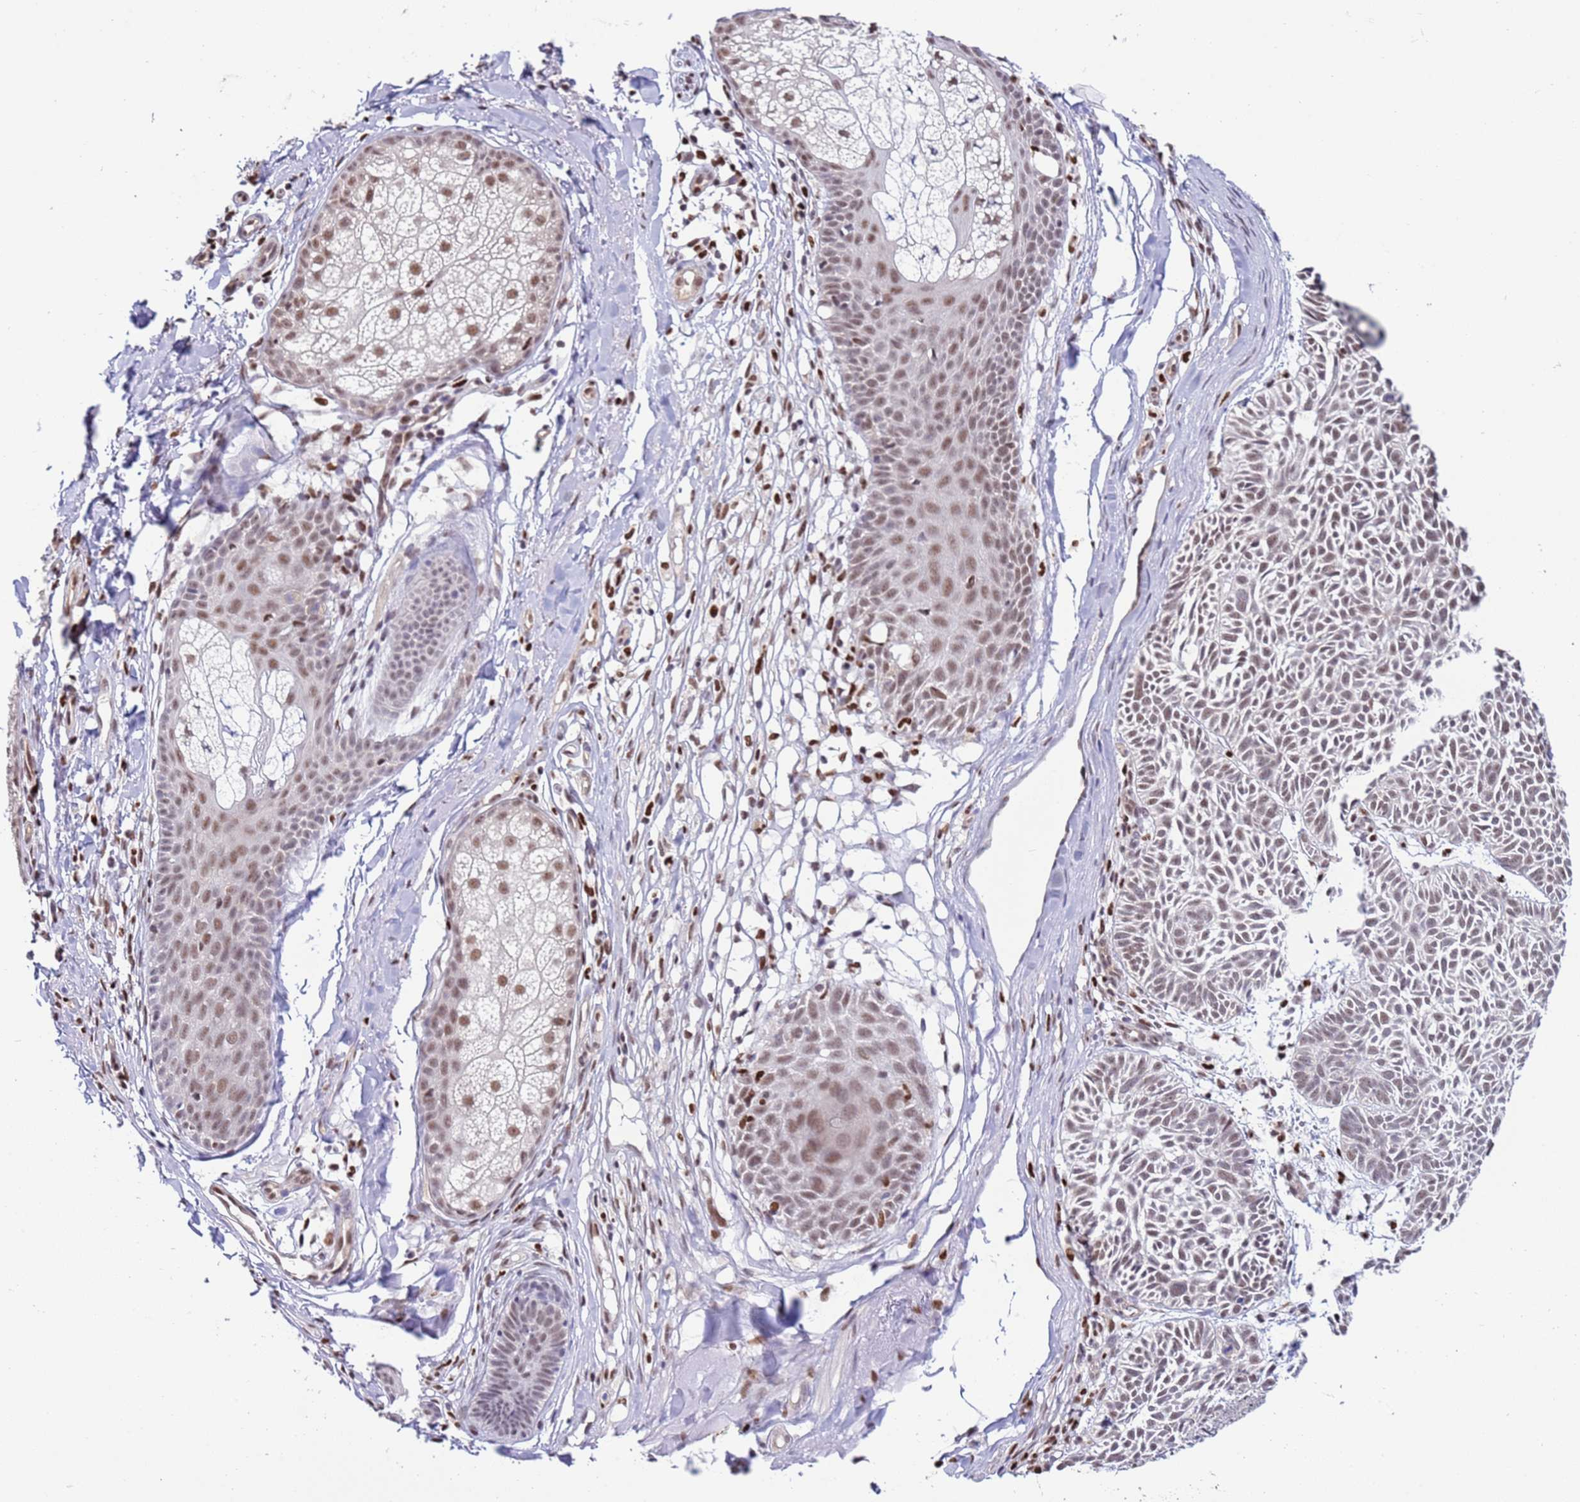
{"staining": {"intensity": "moderate", "quantity": ">75%", "location": "nuclear"}, "tissue": "skin cancer", "cell_type": "Tumor cells", "image_type": "cancer", "snomed": [{"axis": "morphology", "description": "Basal cell carcinoma"}, {"axis": "topography", "description": "Skin"}], "caption": "The image shows a brown stain indicating the presence of a protein in the nuclear of tumor cells in skin basal cell carcinoma. The protein of interest is shown in brown color, while the nuclei are stained blue.", "gene": "PRPF6", "patient": {"sex": "male", "age": 69}}